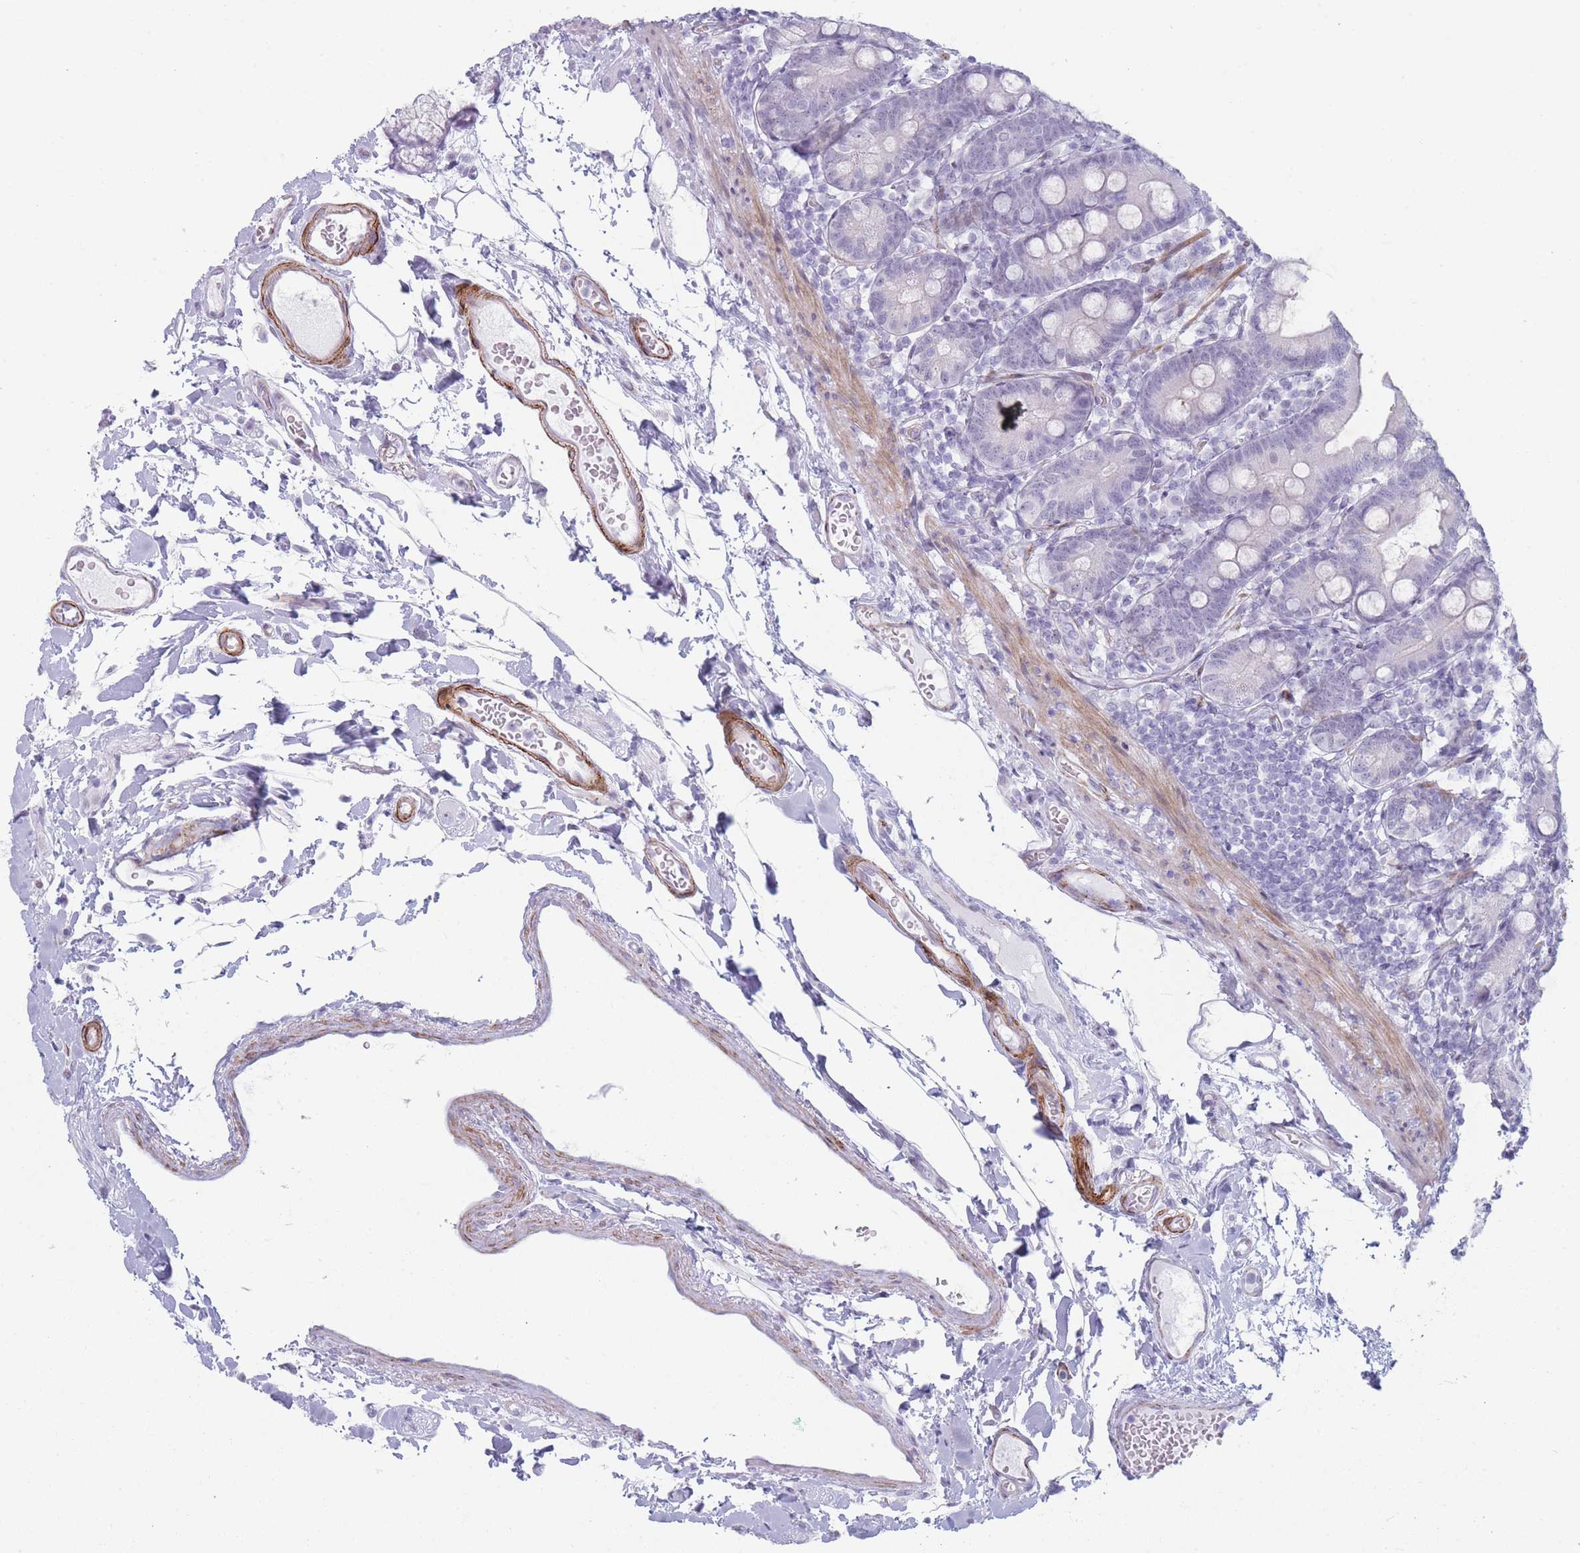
{"staining": {"intensity": "moderate", "quantity": "<25%", "location": "cytoplasmic/membranous"}, "tissue": "duodenum", "cell_type": "Glandular cells", "image_type": "normal", "snomed": [{"axis": "morphology", "description": "Normal tissue, NOS"}, {"axis": "topography", "description": "Duodenum"}], "caption": "Protein staining by IHC demonstrates moderate cytoplasmic/membranous expression in approximately <25% of glandular cells in unremarkable duodenum.", "gene": "IFNA10", "patient": {"sex": "female", "age": 67}}